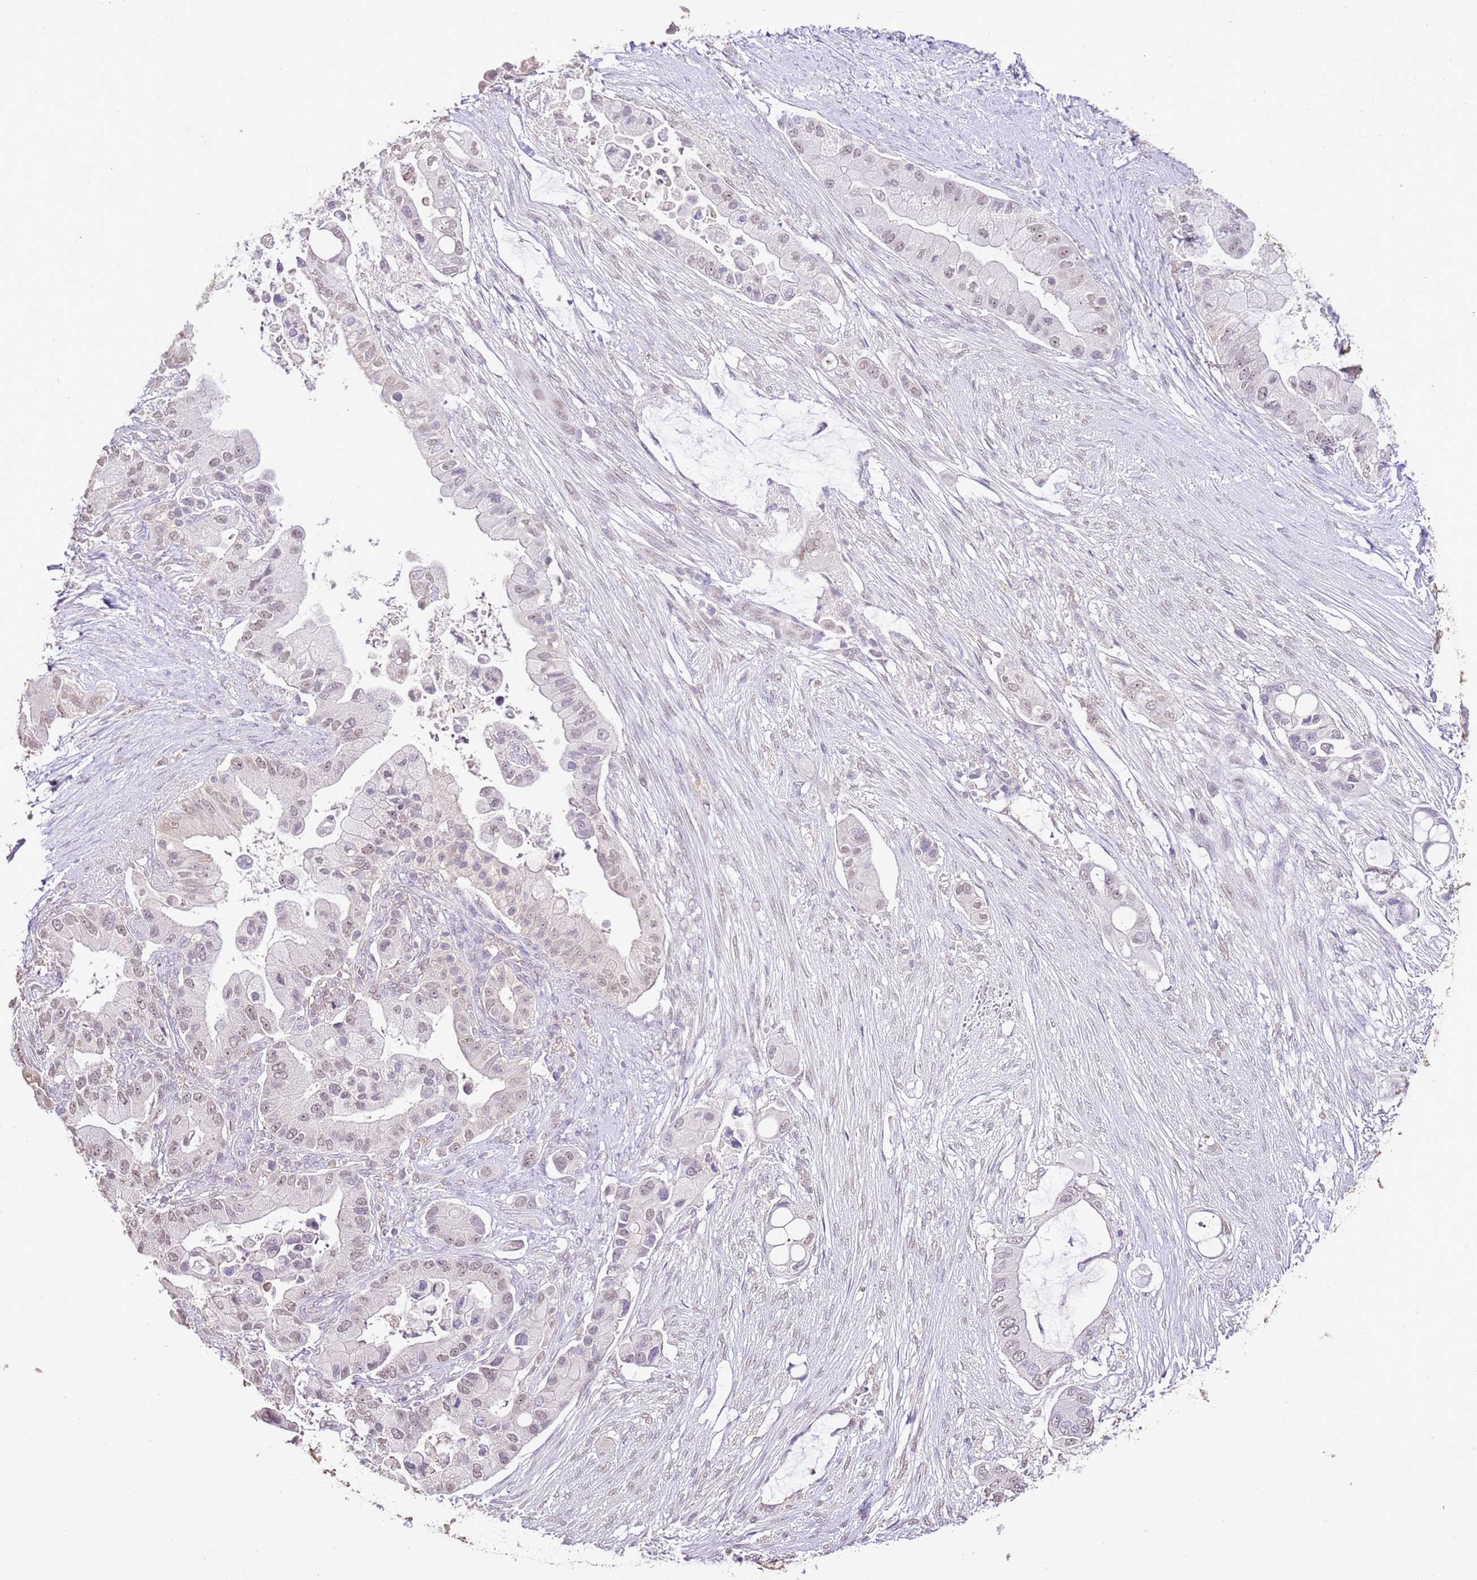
{"staining": {"intensity": "weak", "quantity": ">75%", "location": "nuclear"}, "tissue": "pancreatic cancer", "cell_type": "Tumor cells", "image_type": "cancer", "snomed": [{"axis": "morphology", "description": "Adenocarcinoma, NOS"}, {"axis": "topography", "description": "Pancreas"}], "caption": "DAB (3,3'-diaminobenzidine) immunohistochemical staining of pancreatic cancer displays weak nuclear protein positivity in approximately >75% of tumor cells.", "gene": "IZUMO4", "patient": {"sex": "male", "age": 57}}